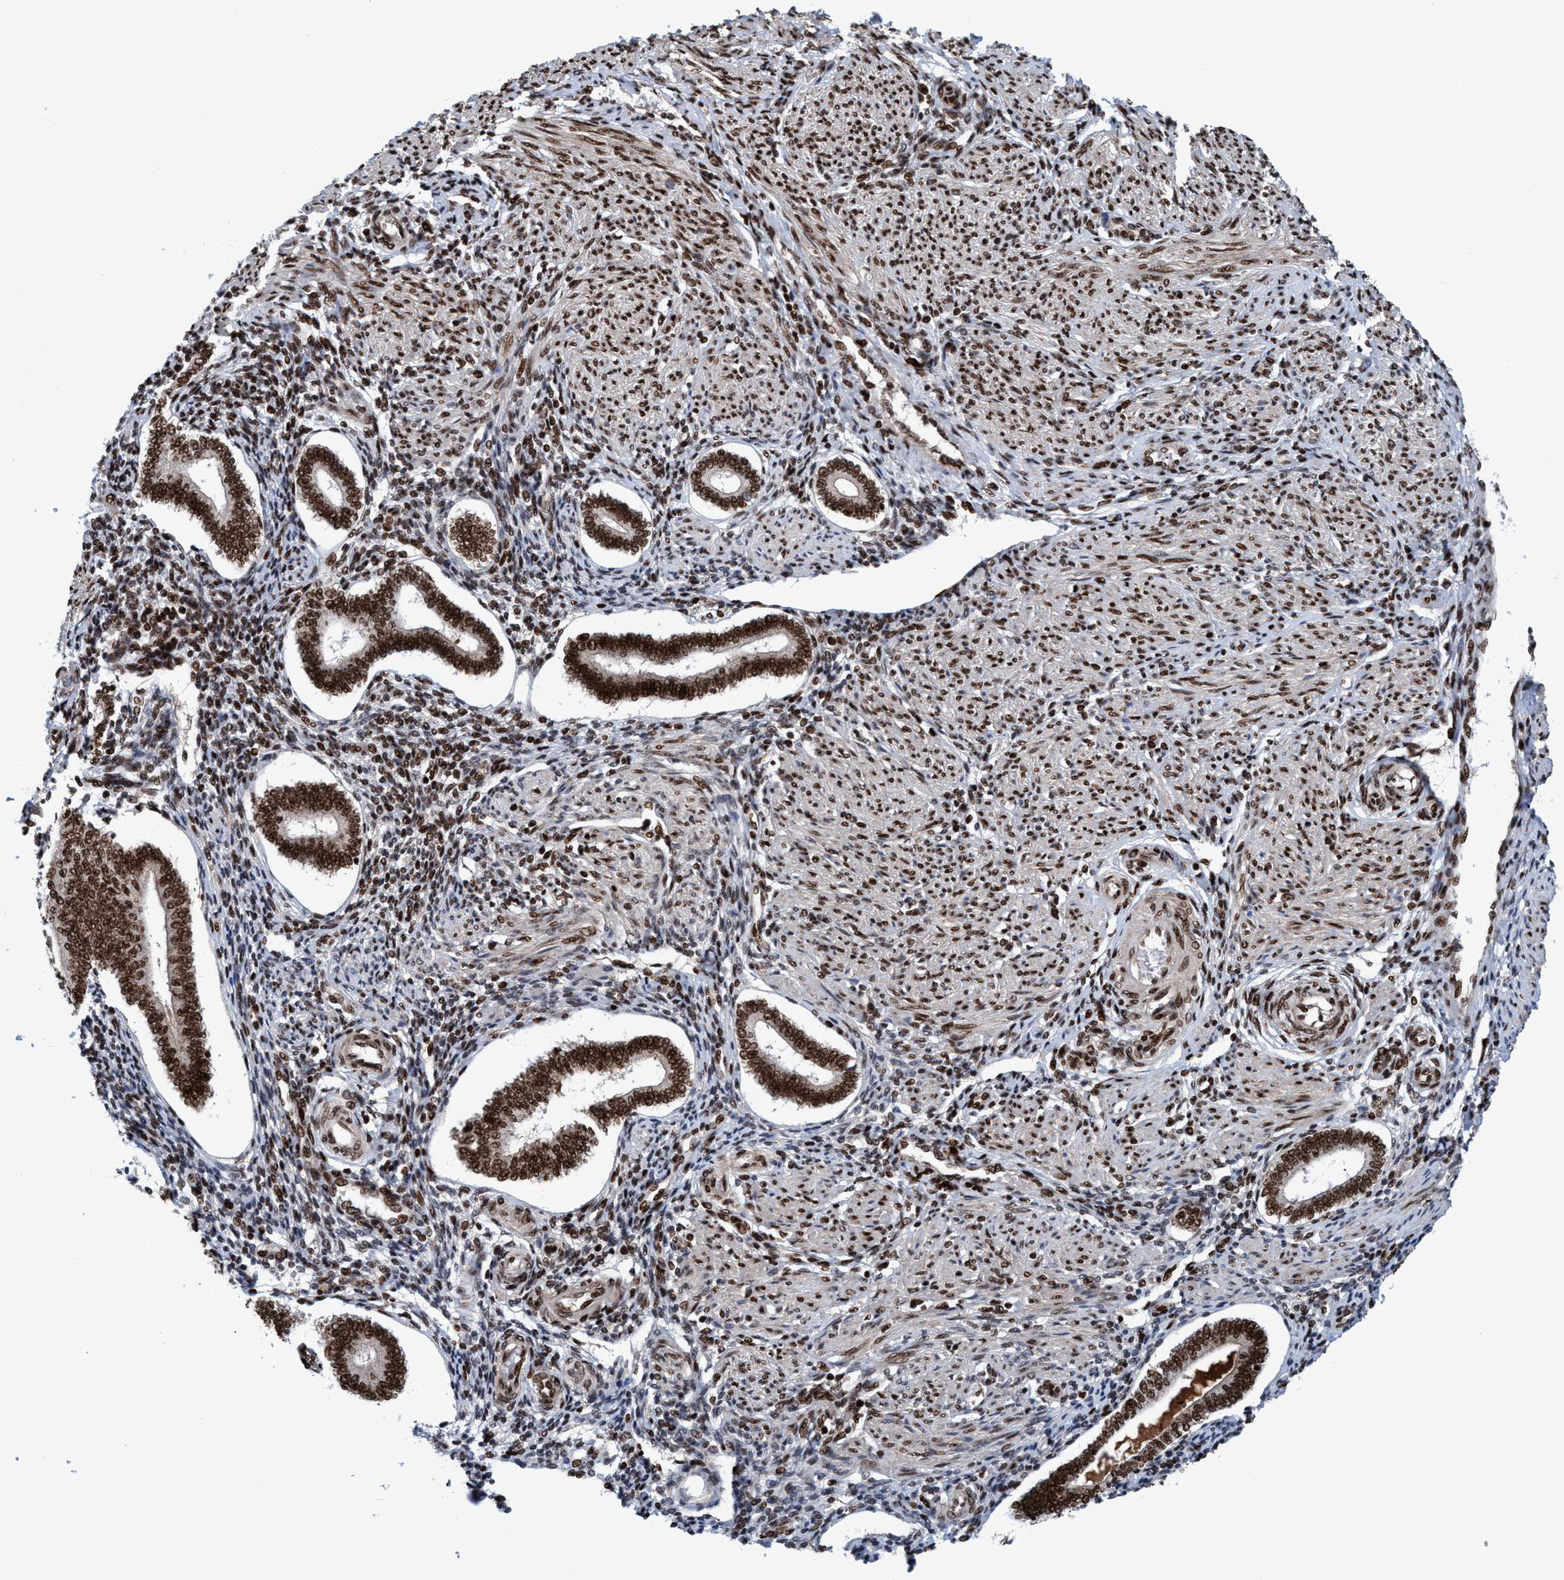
{"staining": {"intensity": "strong", "quantity": ">75%", "location": "nuclear"}, "tissue": "endometrium", "cell_type": "Cells in endometrial stroma", "image_type": "normal", "snomed": [{"axis": "morphology", "description": "Normal tissue, NOS"}, {"axis": "topography", "description": "Endometrium"}], "caption": "Cells in endometrial stroma show strong nuclear expression in about >75% of cells in normal endometrium. (DAB = brown stain, brightfield microscopy at high magnification).", "gene": "TOPBP1", "patient": {"sex": "female", "age": 42}}